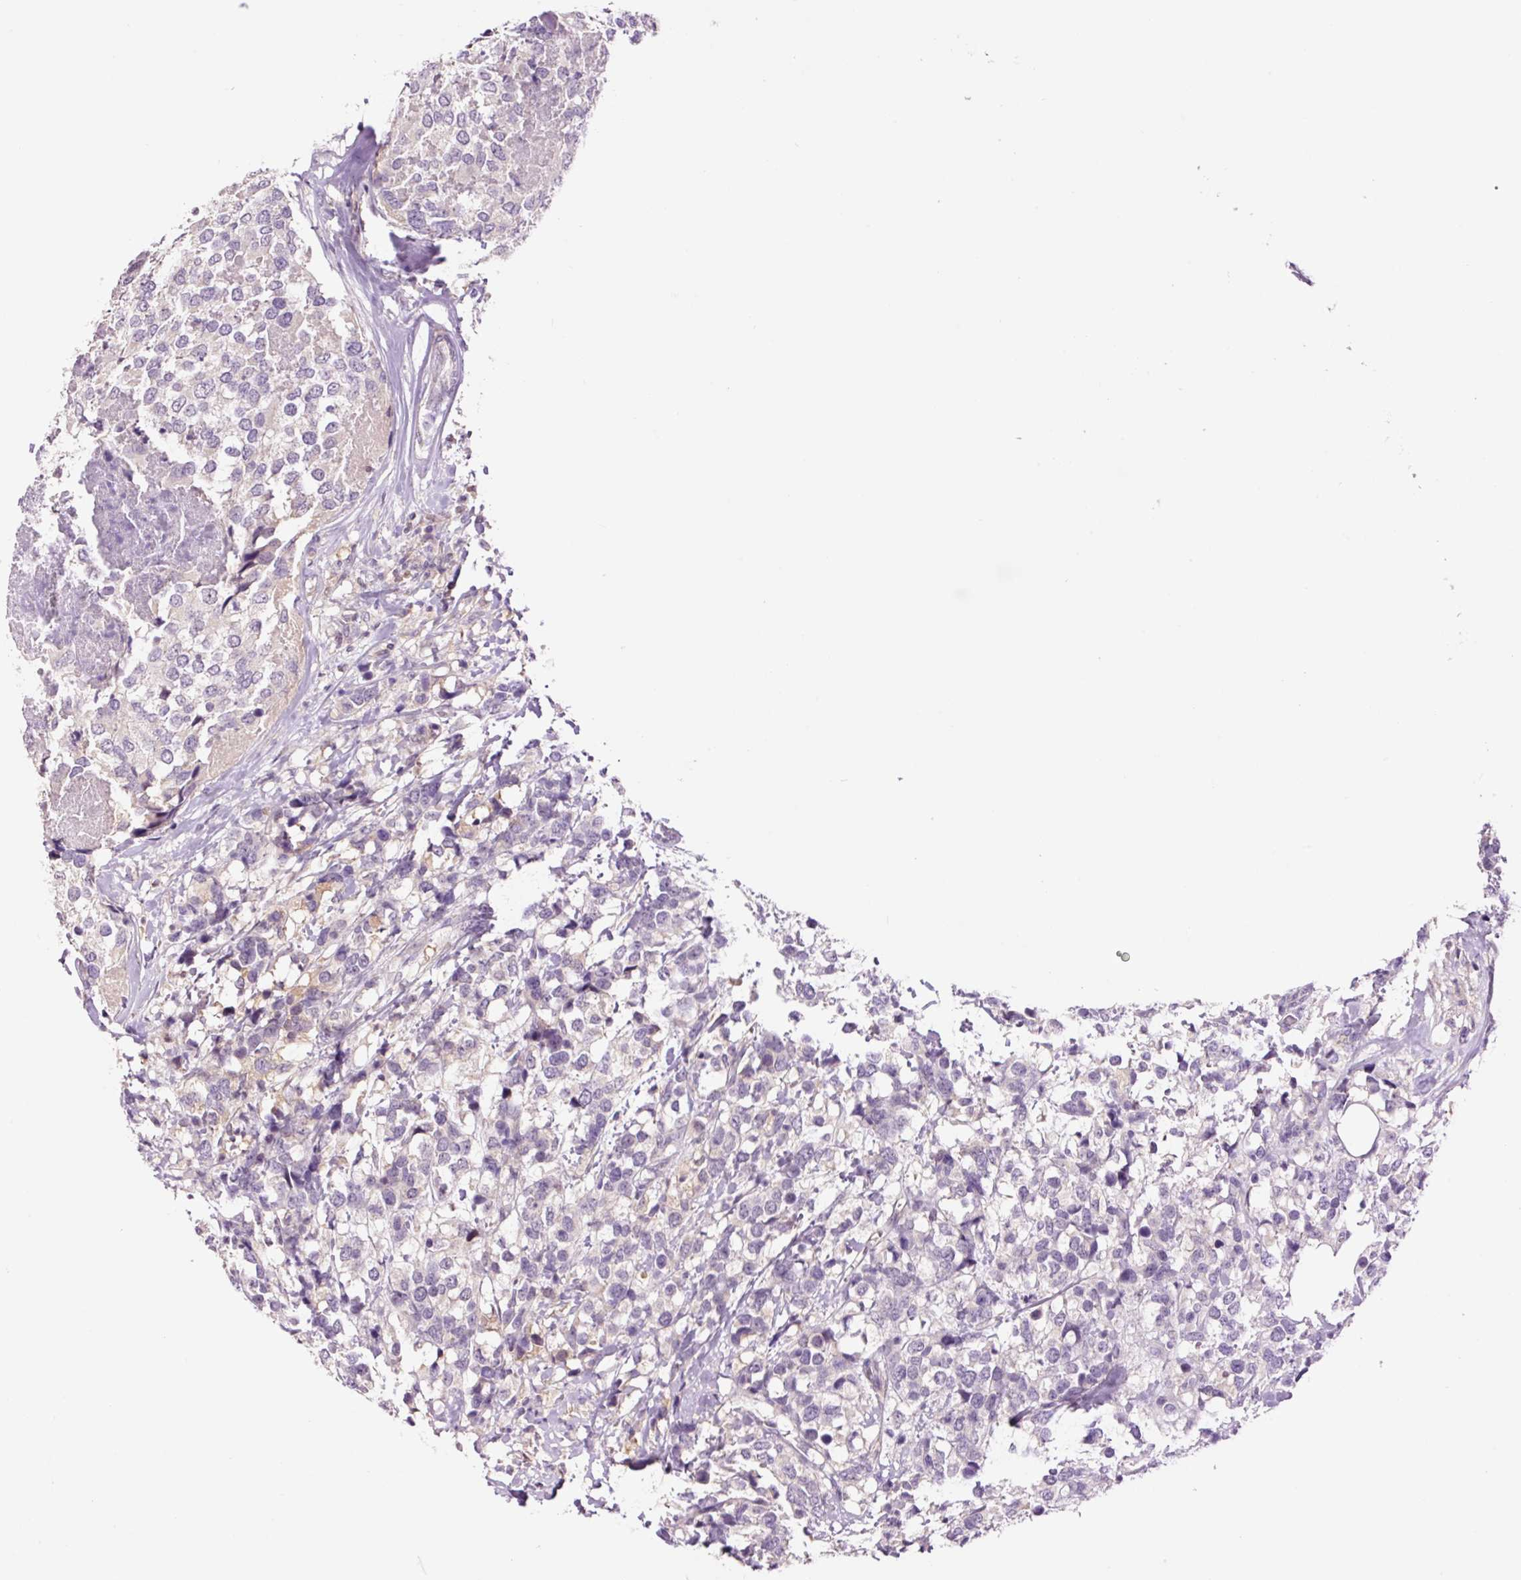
{"staining": {"intensity": "negative", "quantity": "none", "location": "none"}, "tissue": "breast cancer", "cell_type": "Tumor cells", "image_type": "cancer", "snomed": [{"axis": "morphology", "description": "Lobular carcinoma"}, {"axis": "topography", "description": "Breast"}], "caption": "A high-resolution photomicrograph shows immunohistochemistry staining of breast cancer (lobular carcinoma), which exhibits no significant staining in tumor cells. (DAB immunohistochemistry (IHC) with hematoxylin counter stain).", "gene": "DPPA4", "patient": {"sex": "female", "age": 59}}